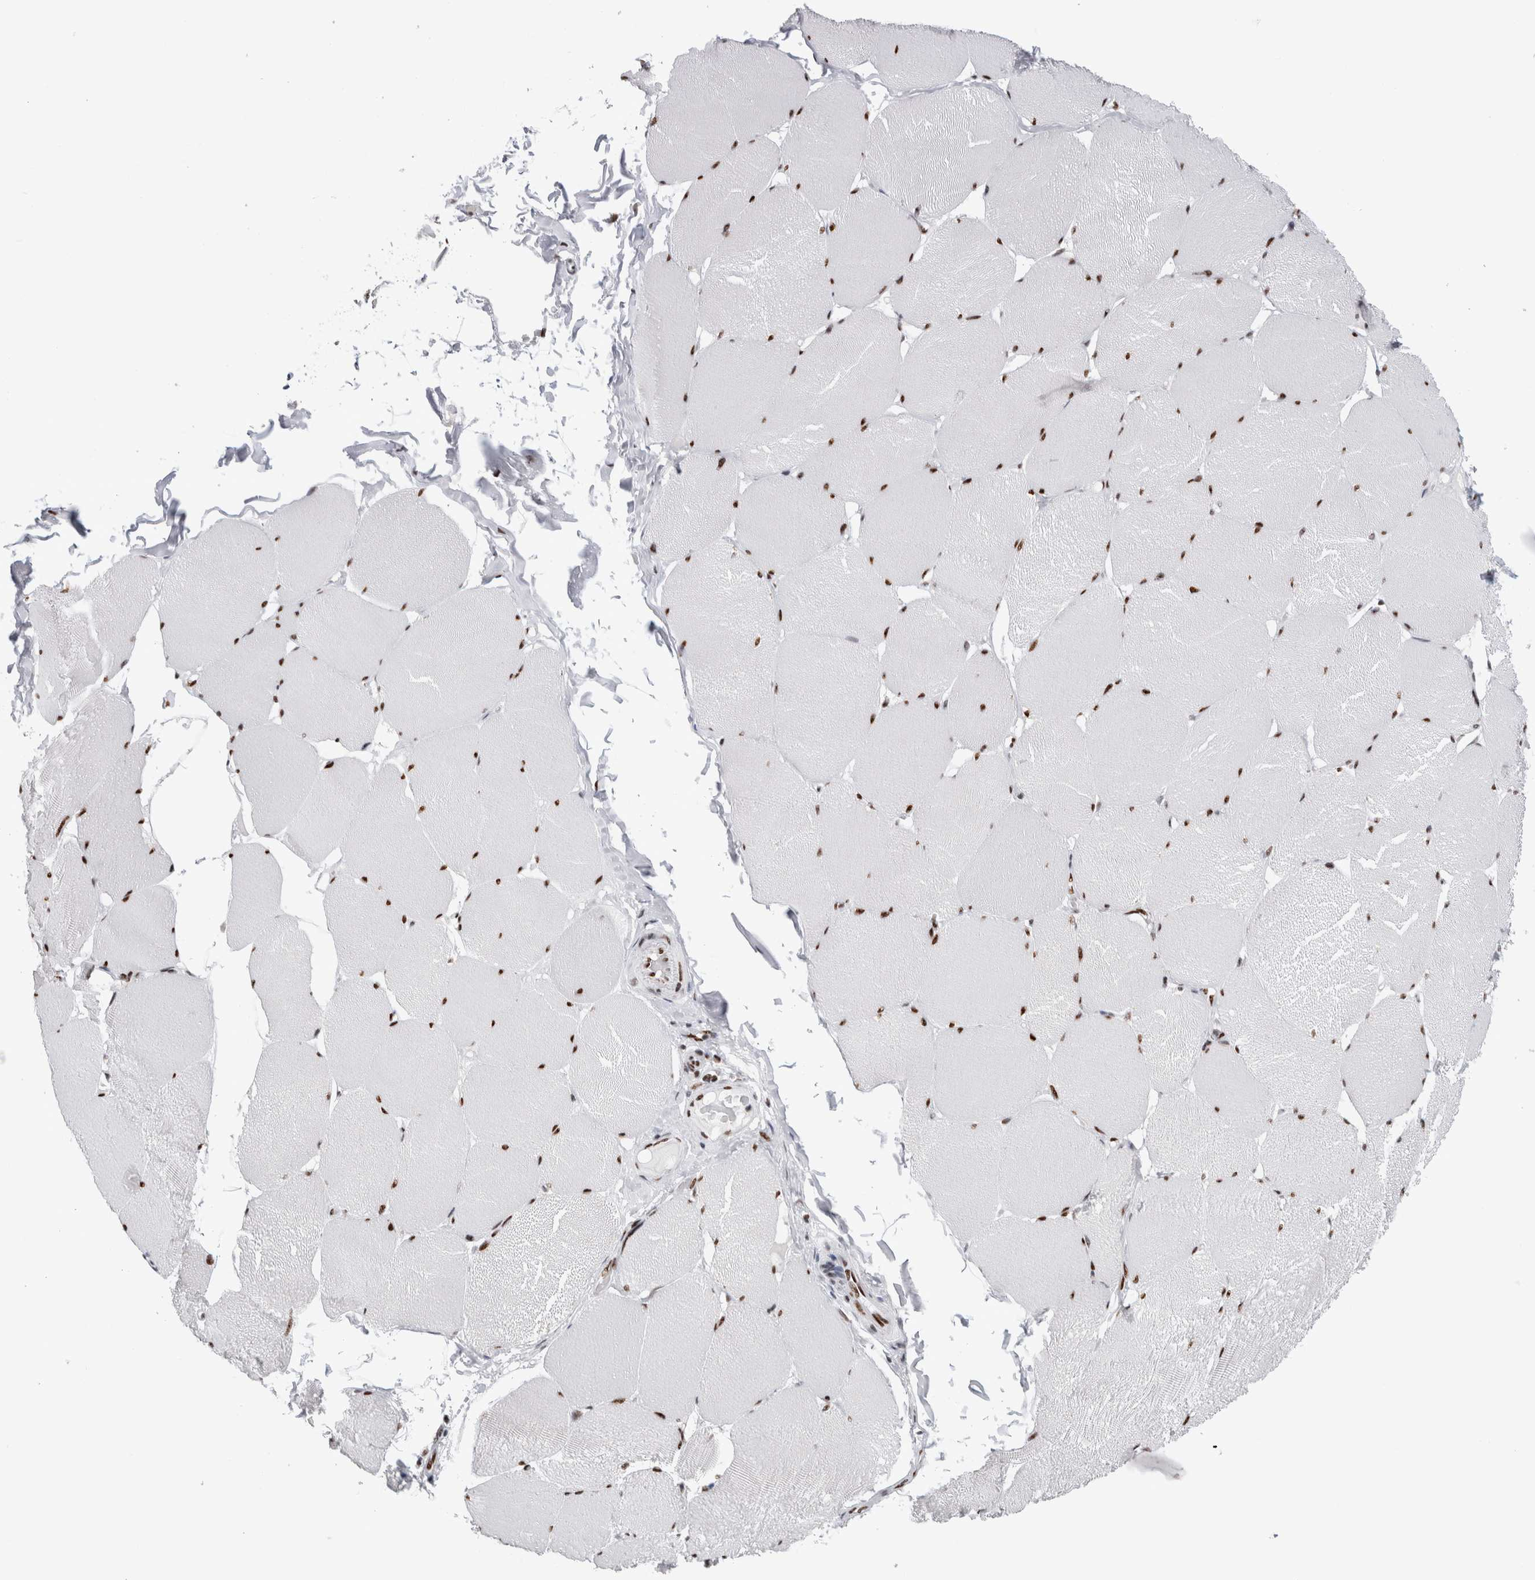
{"staining": {"intensity": "strong", "quantity": ">75%", "location": "nuclear"}, "tissue": "skeletal muscle", "cell_type": "Myocytes", "image_type": "normal", "snomed": [{"axis": "morphology", "description": "Normal tissue, NOS"}, {"axis": "topography", "description": "Skin"}, {"axis": "topography", "description": "Skeletal muscle"}], "caption": "Strong nuclear protein positivity is present in about >75% of myocytes in skeletal muscle. Using DAB (brown) and hematoxylin (blue) stains, captured at high magnification using brightfield microscopy.", "gene": "RBM6", "patient": {"sex": "male", "age": 83}}